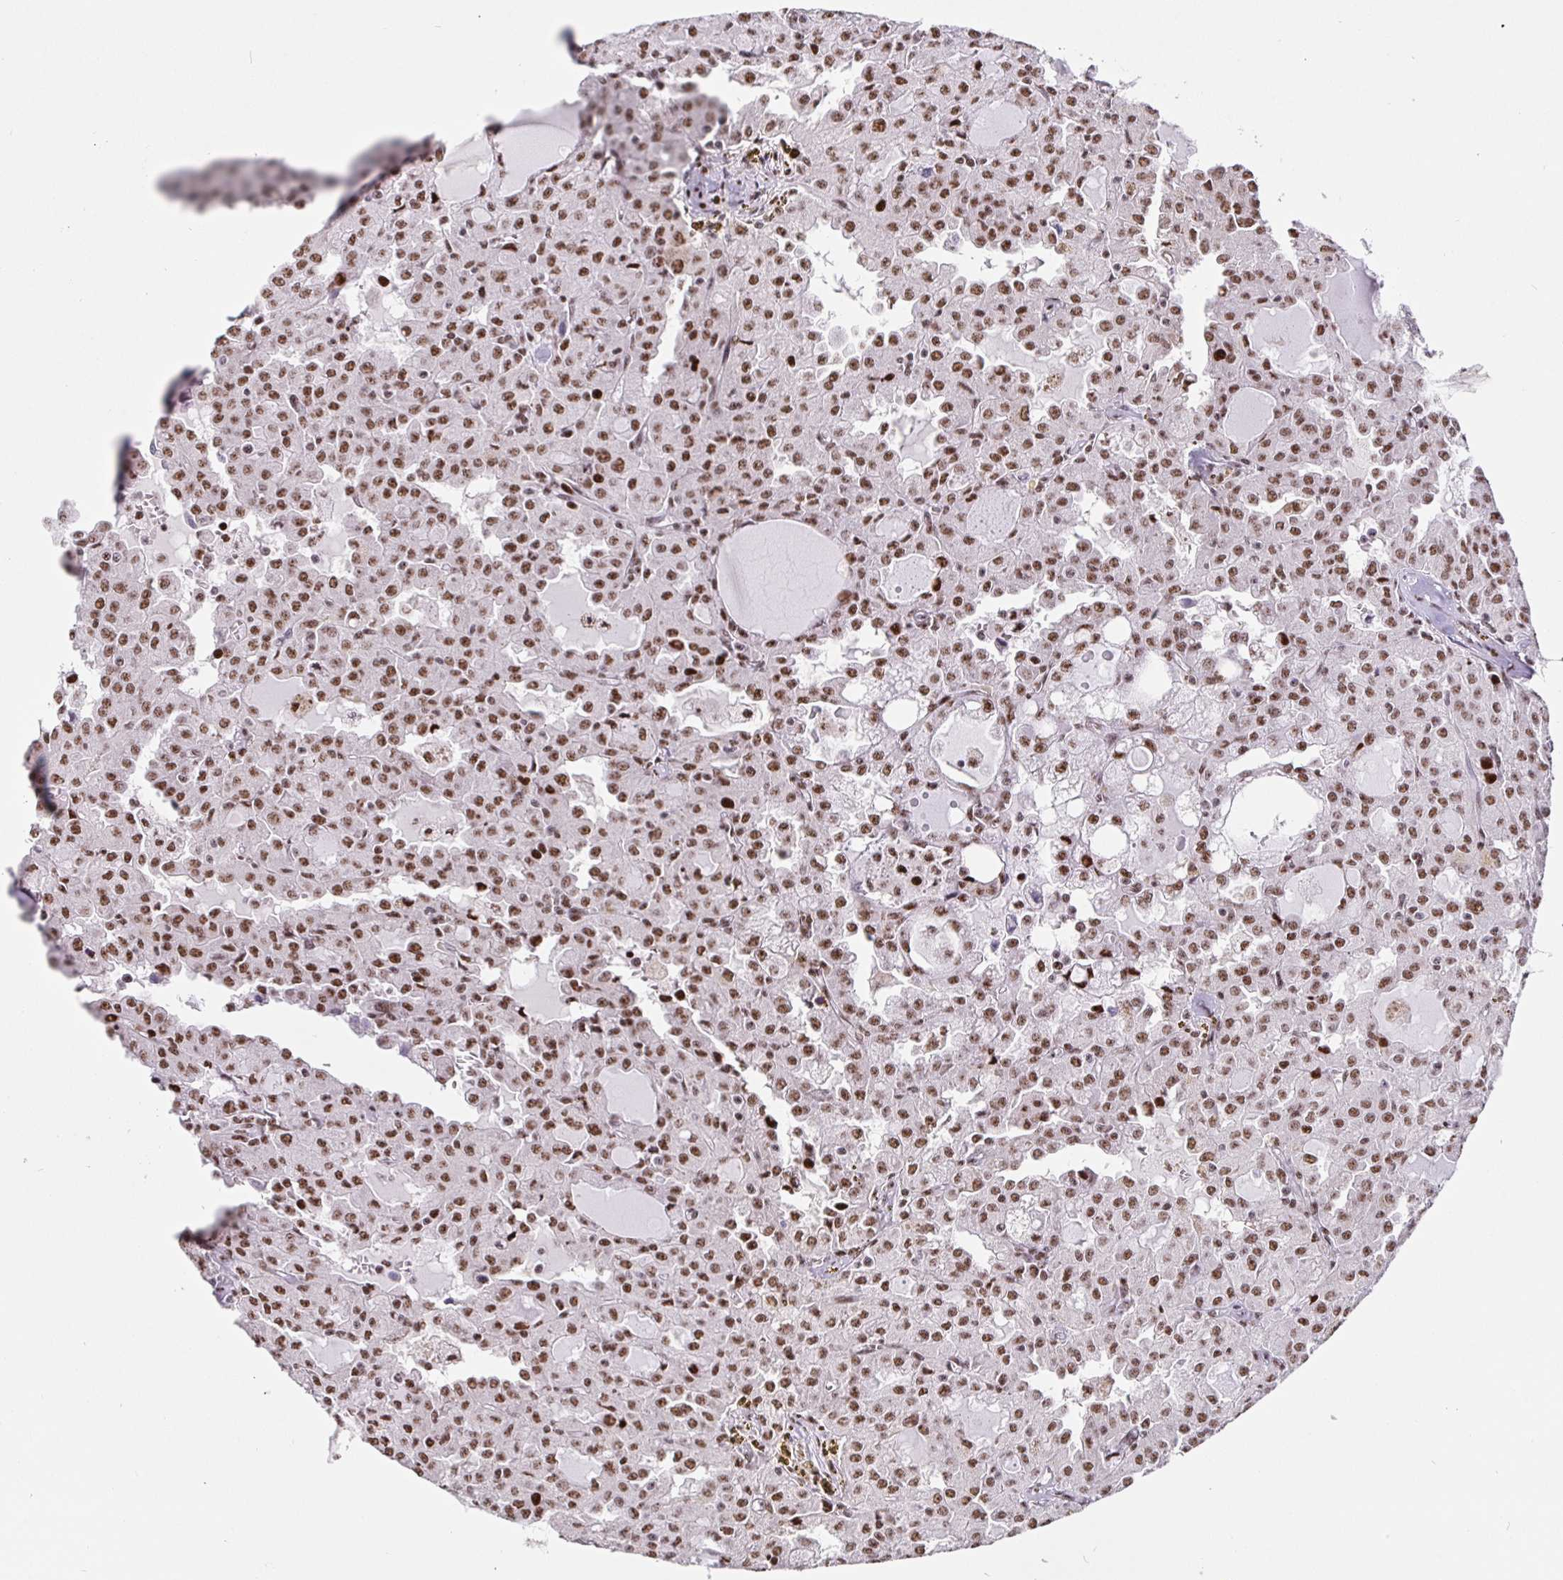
{"staining": {"intensity": "moderate", "quantity": ">75%", "location": "nuclear"}, "tissue": "head and neck cancer", "cell_type": "Tumor cells", "image_type": "cancer", "snomed": [{"axis": "morphology", "description": "Adenocarcinoma, NOS"}, {"axis": "topography", "description": "Head-Neck"}], "caption": "Immunohistochemical staining of head and neck cancer (adenocarcinoma) shows medium levels of moderate nuclear protein positivity in approximately >75% of tumor cells.", "gene": "SETD5", "patient": {"sex": "male", "age": 64}}